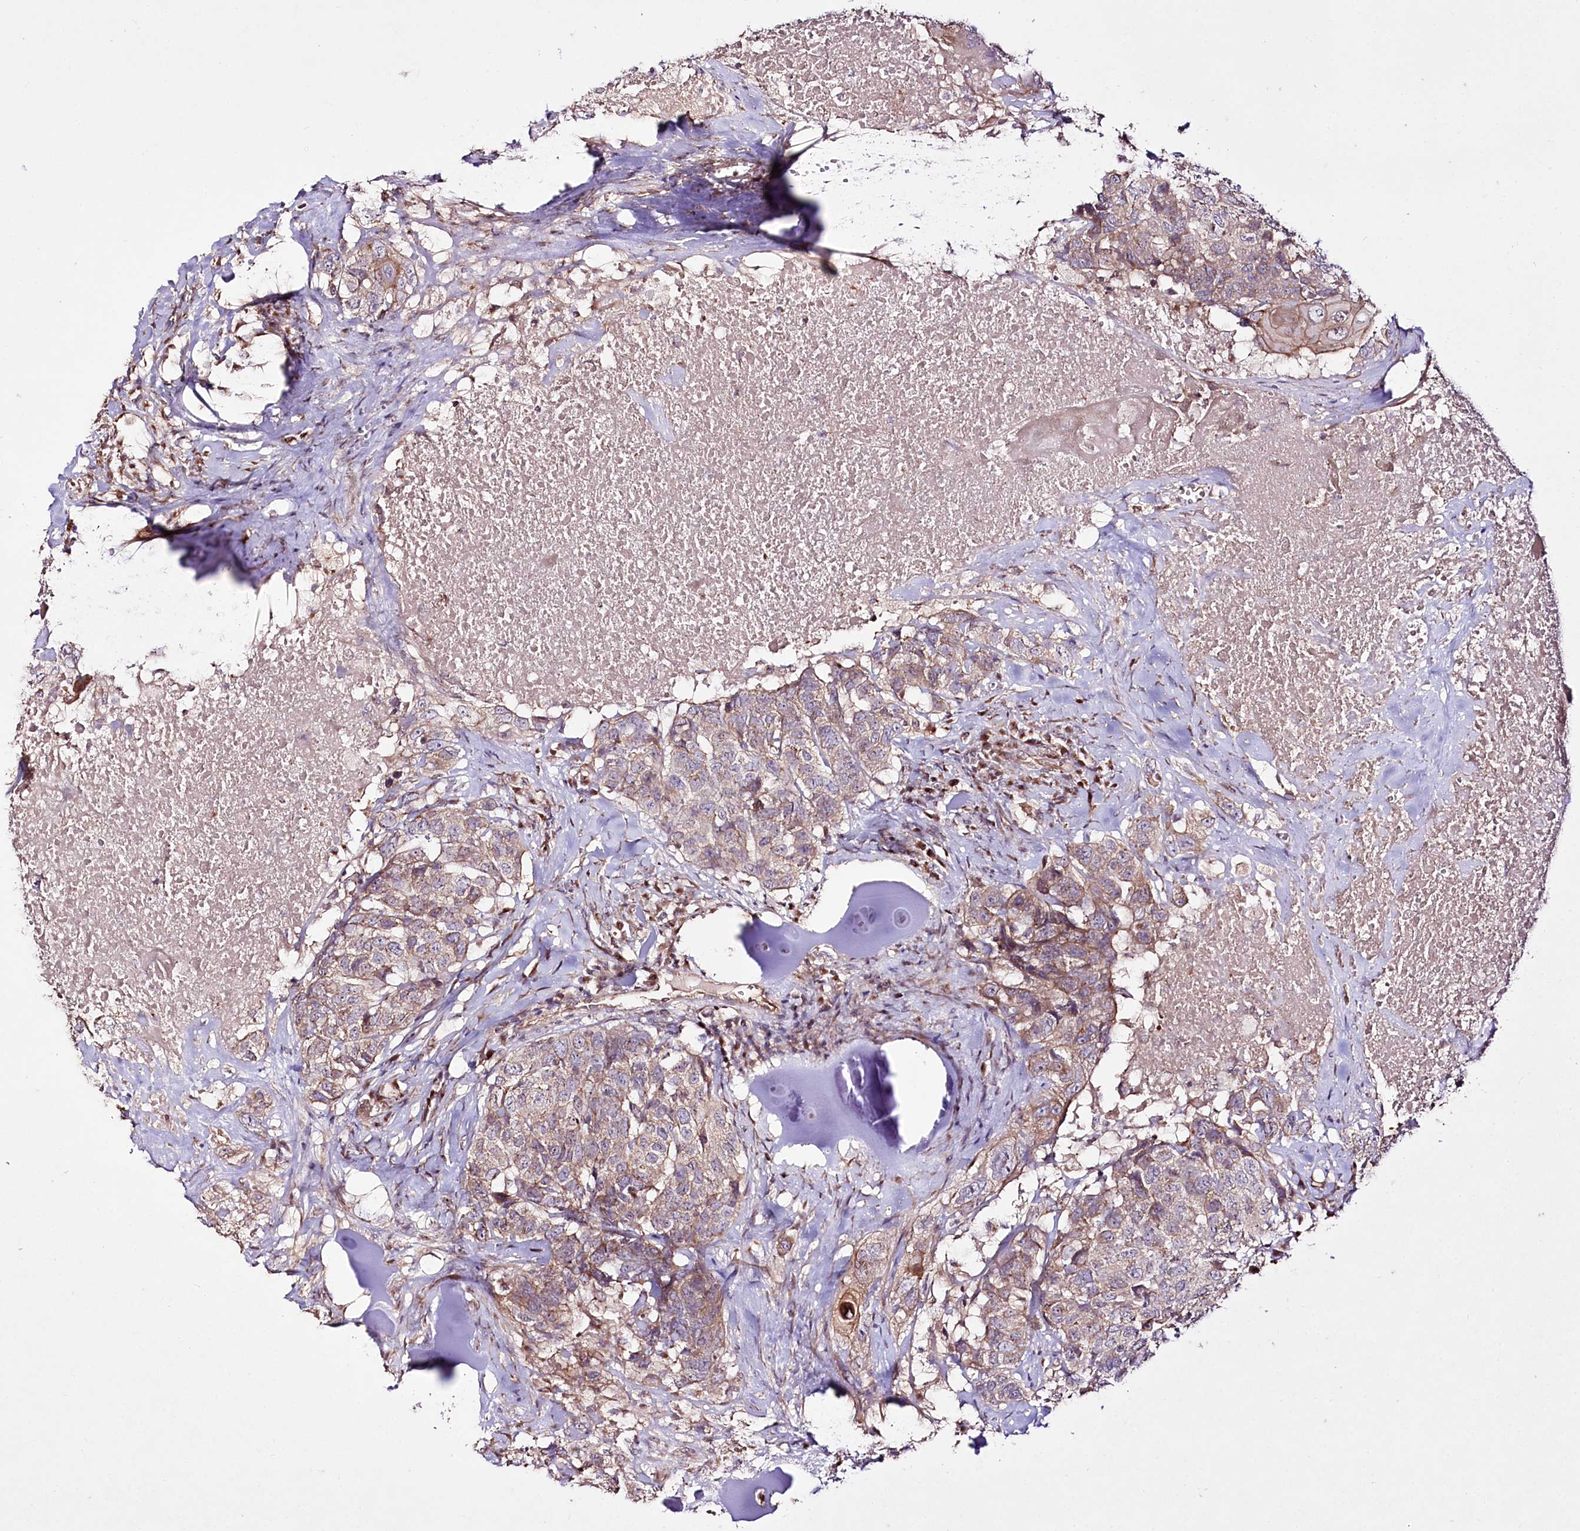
{"staining": {"intensity": "weak", "quantity": ">75%", "location": "cytoplasmic/membranous"}, "tissue": "head and neck cancer", "cell_type": "Tumor cells", "image_type": "cancer", "snomed": [{"axis": "morphology", "description": "Squamous cell carcinoma, NOS"}, {"axis": "topography", "description": "Head-Neck"}], "caption": "Protein staining of head and neck squamous cell carcinoma tissue demonstrates weak cytoplasmic/membranous expression in approximately >75% of tumor cells.", "gene": "REXO2", "patient": {"sex": "male", "age": 66}}